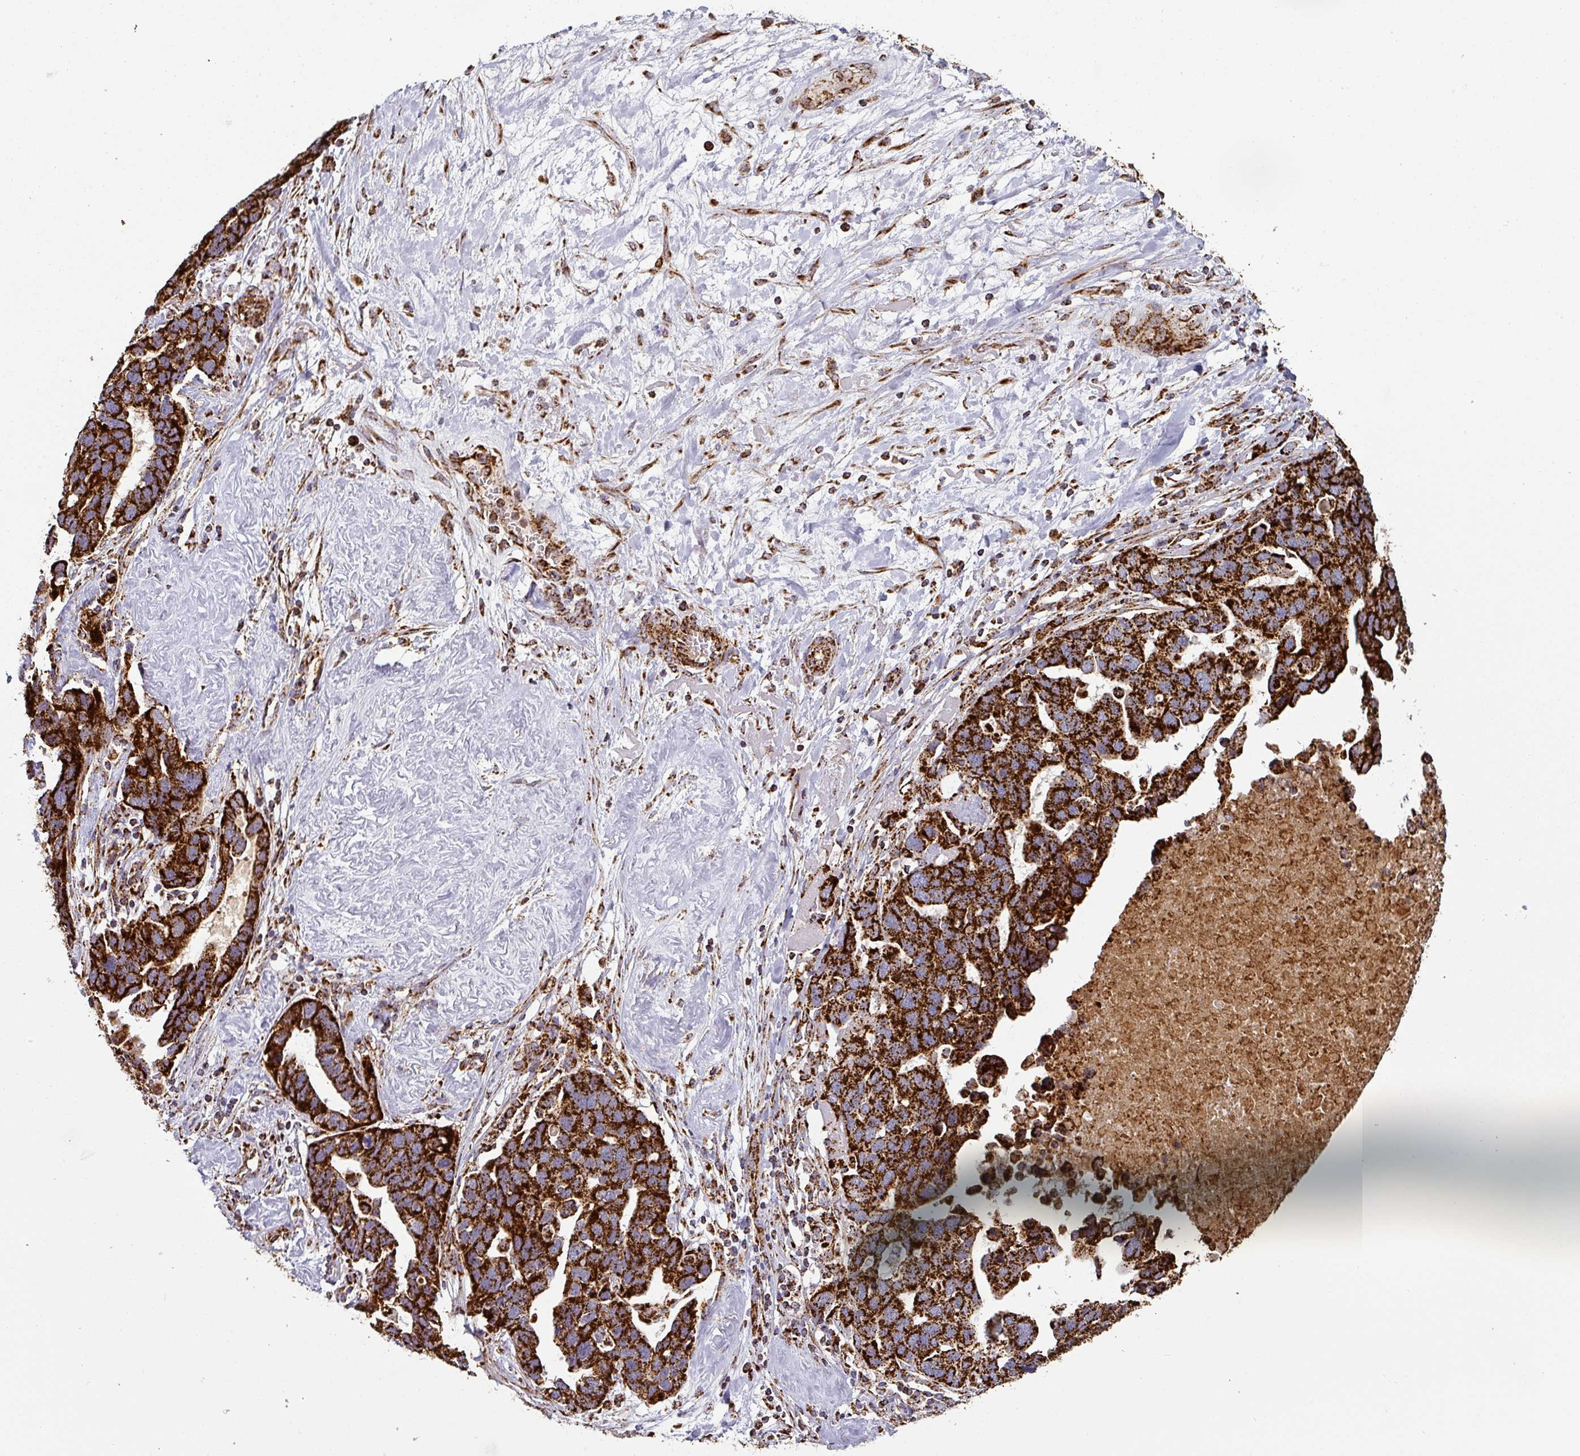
{"staining": {"intensity": "strong", "quantity": ">75%", "location": "cytoplasmic/membranous"}, "tissue": "ovarian cancer", "cell_type": "Tumor cells", "image_type": "cancer", "snomed": [{"axis": "morphology", "description": "Cystadenocarcinoma, serous, NOS"}, {"axis": "topography", "description": "Ovary"}], "caption": "Ovarian cancer (serous cystadenocarcinoma) tissue demonstrates strong cytoplasmic/membranous expression in approximately >75% of tumor cells (DAB = brown stain, brightfield microscopy at high magnification).", "gene": "TRAP1", "patient": {"sex": "female", "age": 54}}